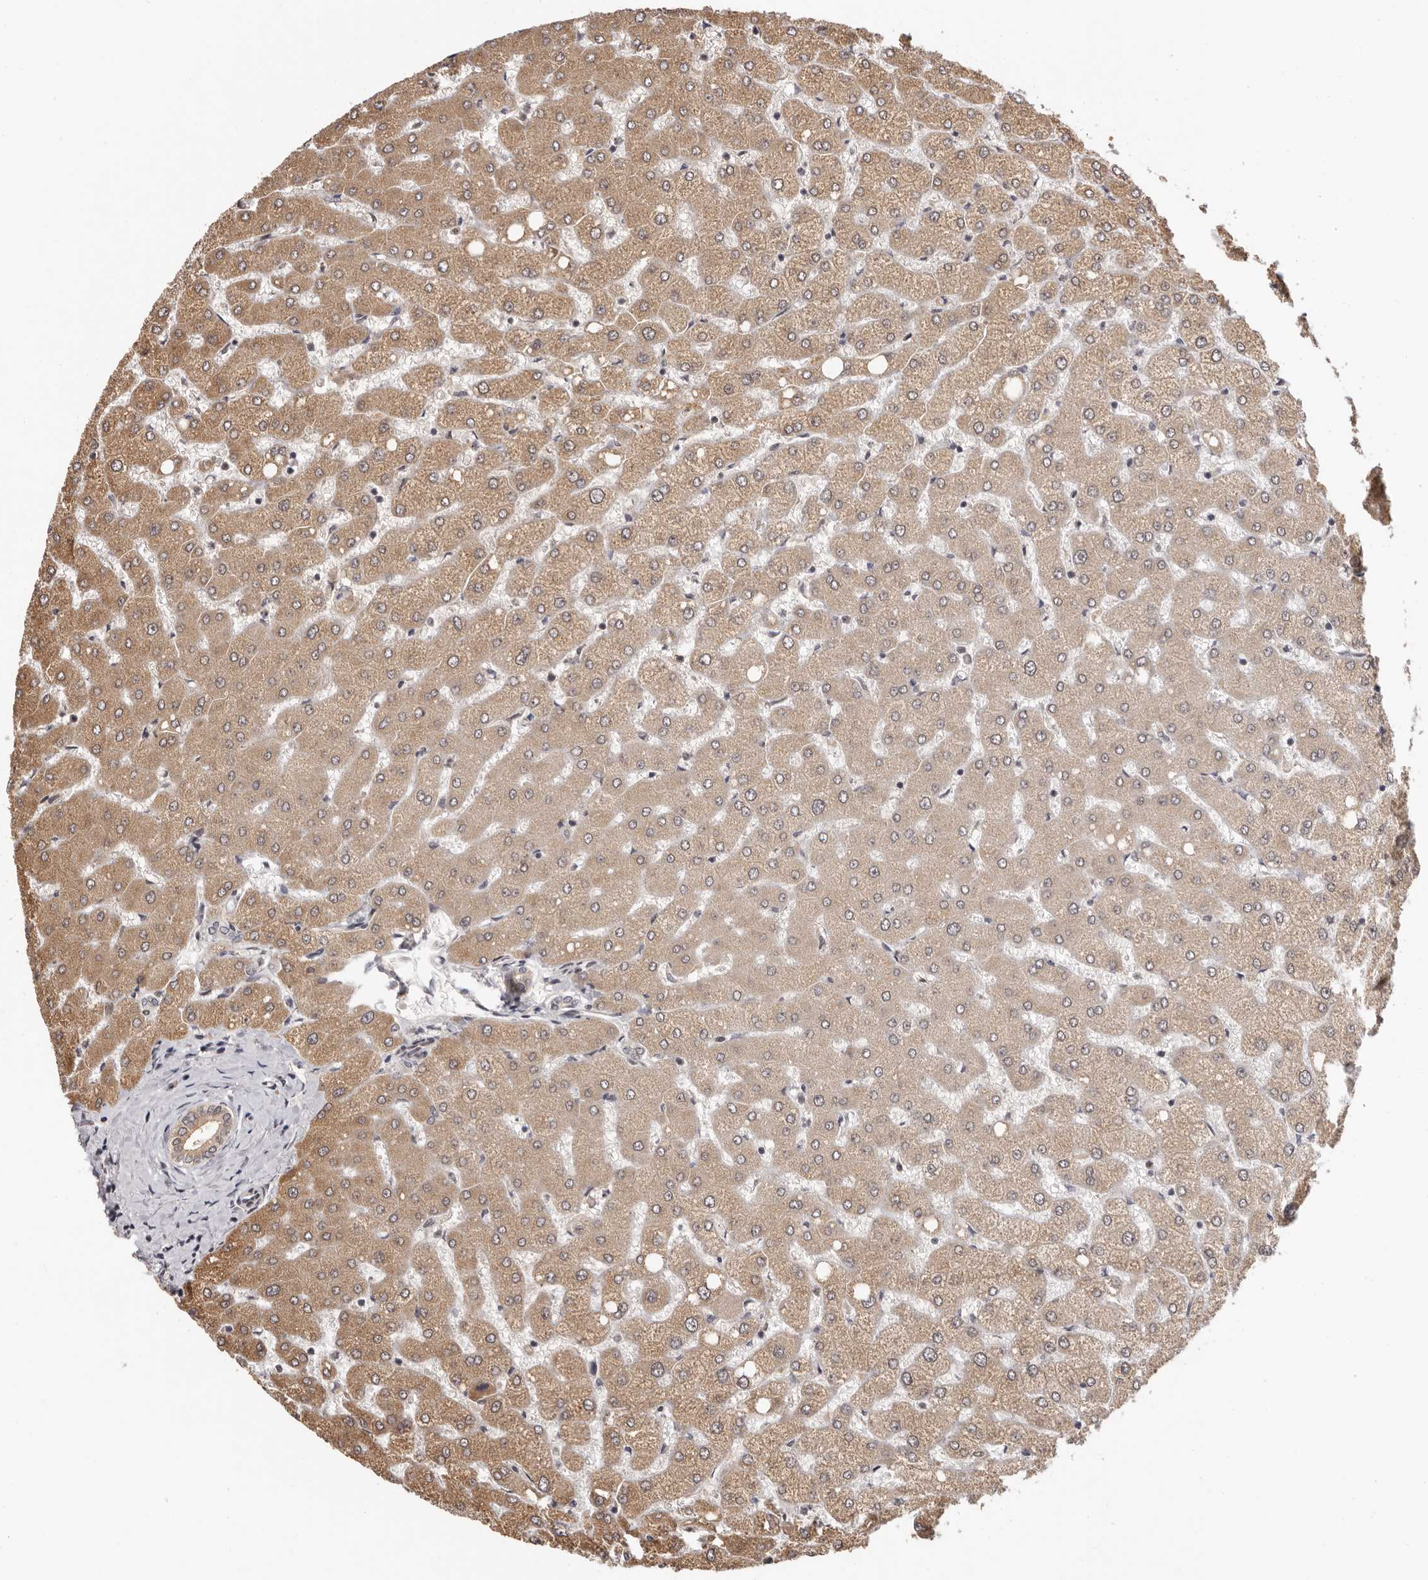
{"staining": {"intensity": "moderate", "quantity": ">75%", "location": "cytoplasmic/membranous"}, "tissue": "liver", "cell_type": "Cholangiocytes", "image_type": "normal", "snomed": [{"axis": "morphology", "description": "Normal tissue, NOS"}, {"axis": "topography", "description": "Liver"}], "caption": "High-power microscopy captured an IHC histopathology image of unremarkable liver, revealing moderate cytoplasmic/membranous staining in approximately >75% of cholangiocytes. The protein of interest is stained brown, and the nuclei are stained in blue (DAB IHC with brightfield microscopy, high magnification).", "gene": "TBX5", "patient": {"sex": "female", "age": 54}}